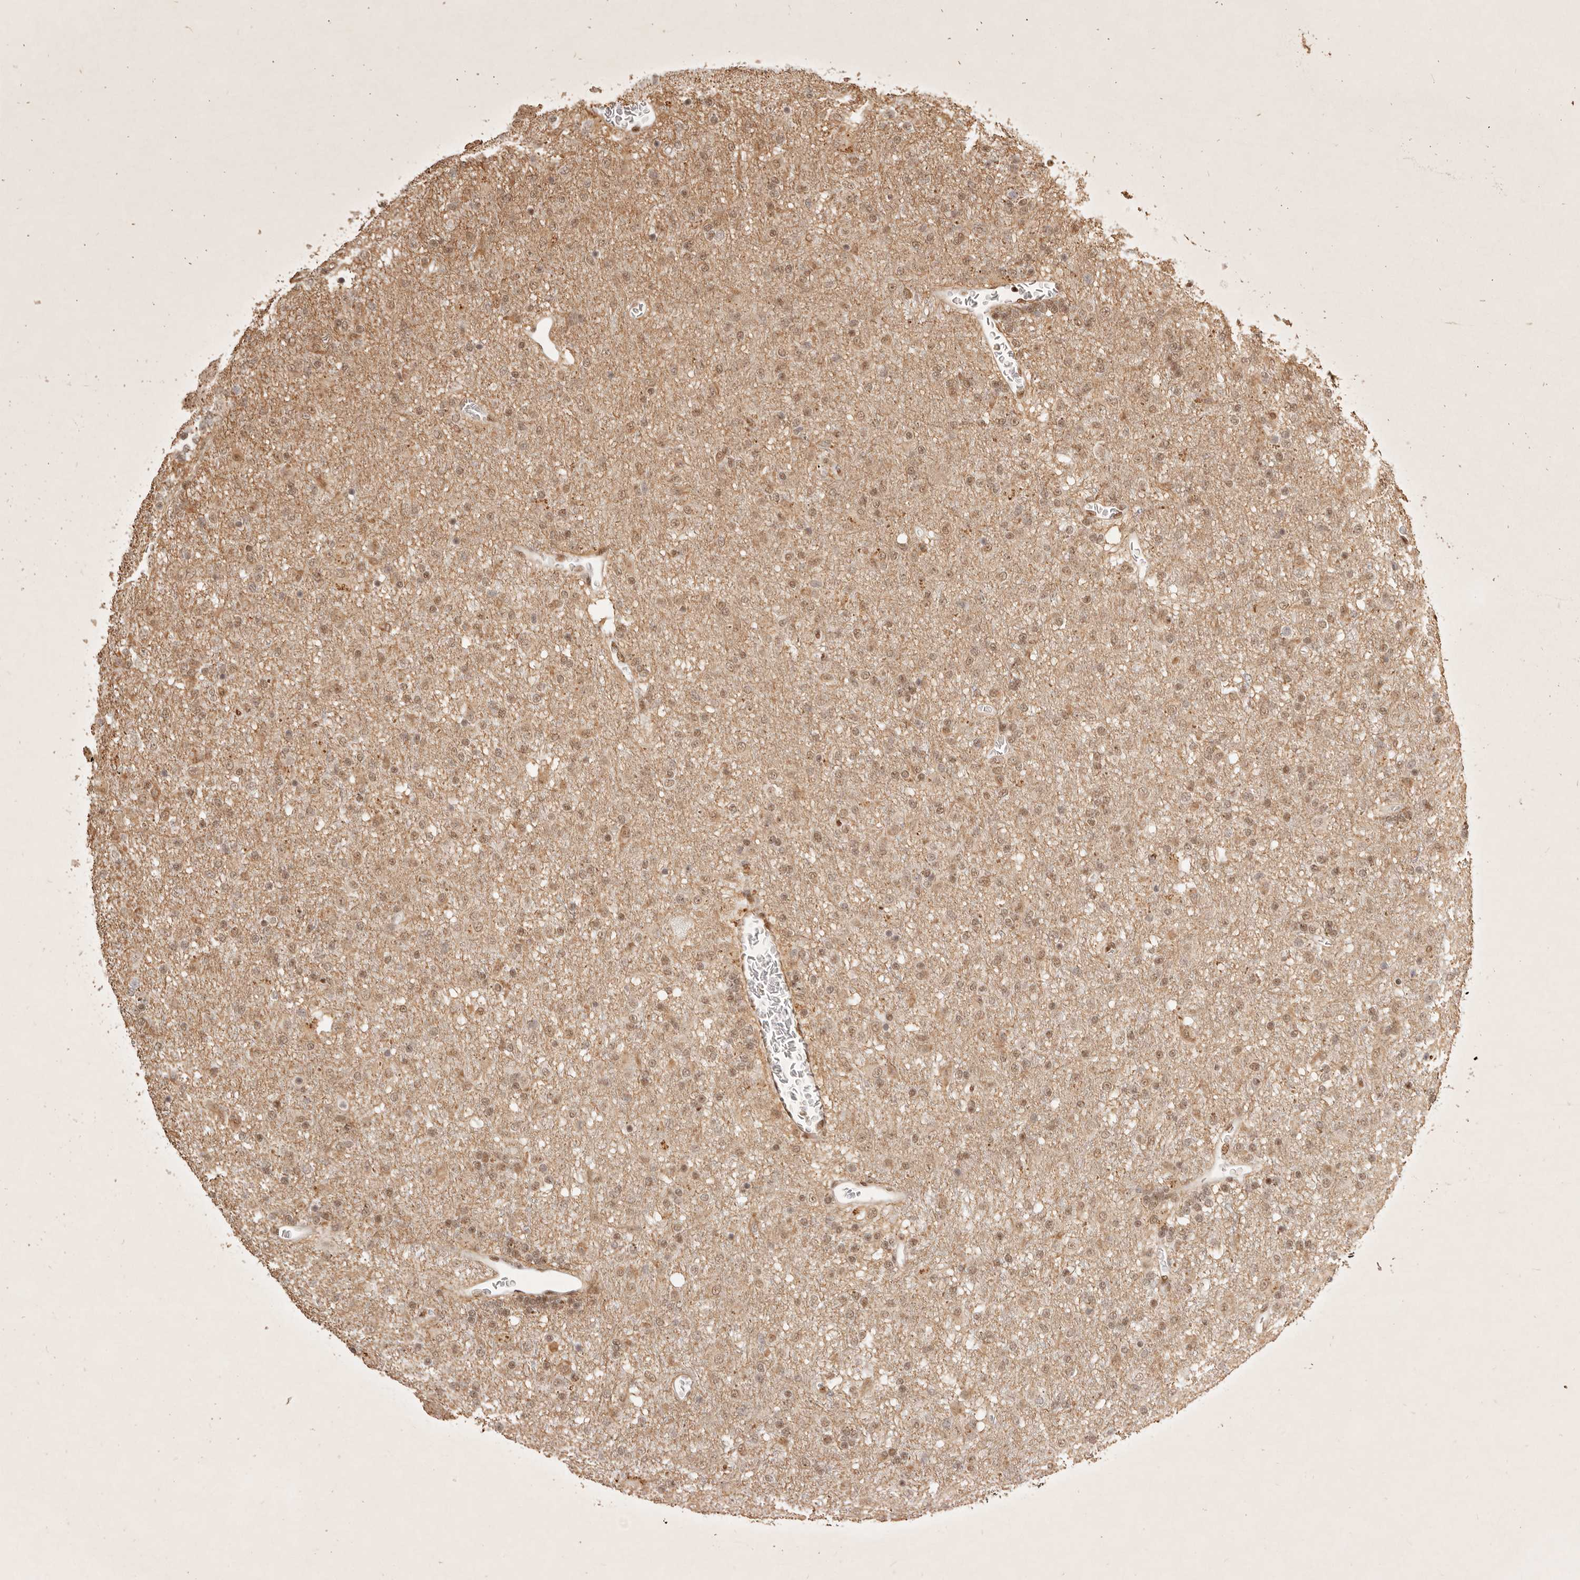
{"staining": {"intensity": "moderate", "quantity": ">75%", "location": "nuclear"}, "tissue": "glioma", "cell_type": "Tumor cells", "image_type": "cancer", "snomed": [{"axis": "morphology", "description": "Glioma, malignant, Low grade"}, {"axis": "topography", "description": "Brain"}], "caption": "Glioma stained for a protein (brown) exhibits moderate nuclear positive staining in about >75% of tumor cells.", "gene": "GABPA", "patient": {"sex": "male", "age": 65}}